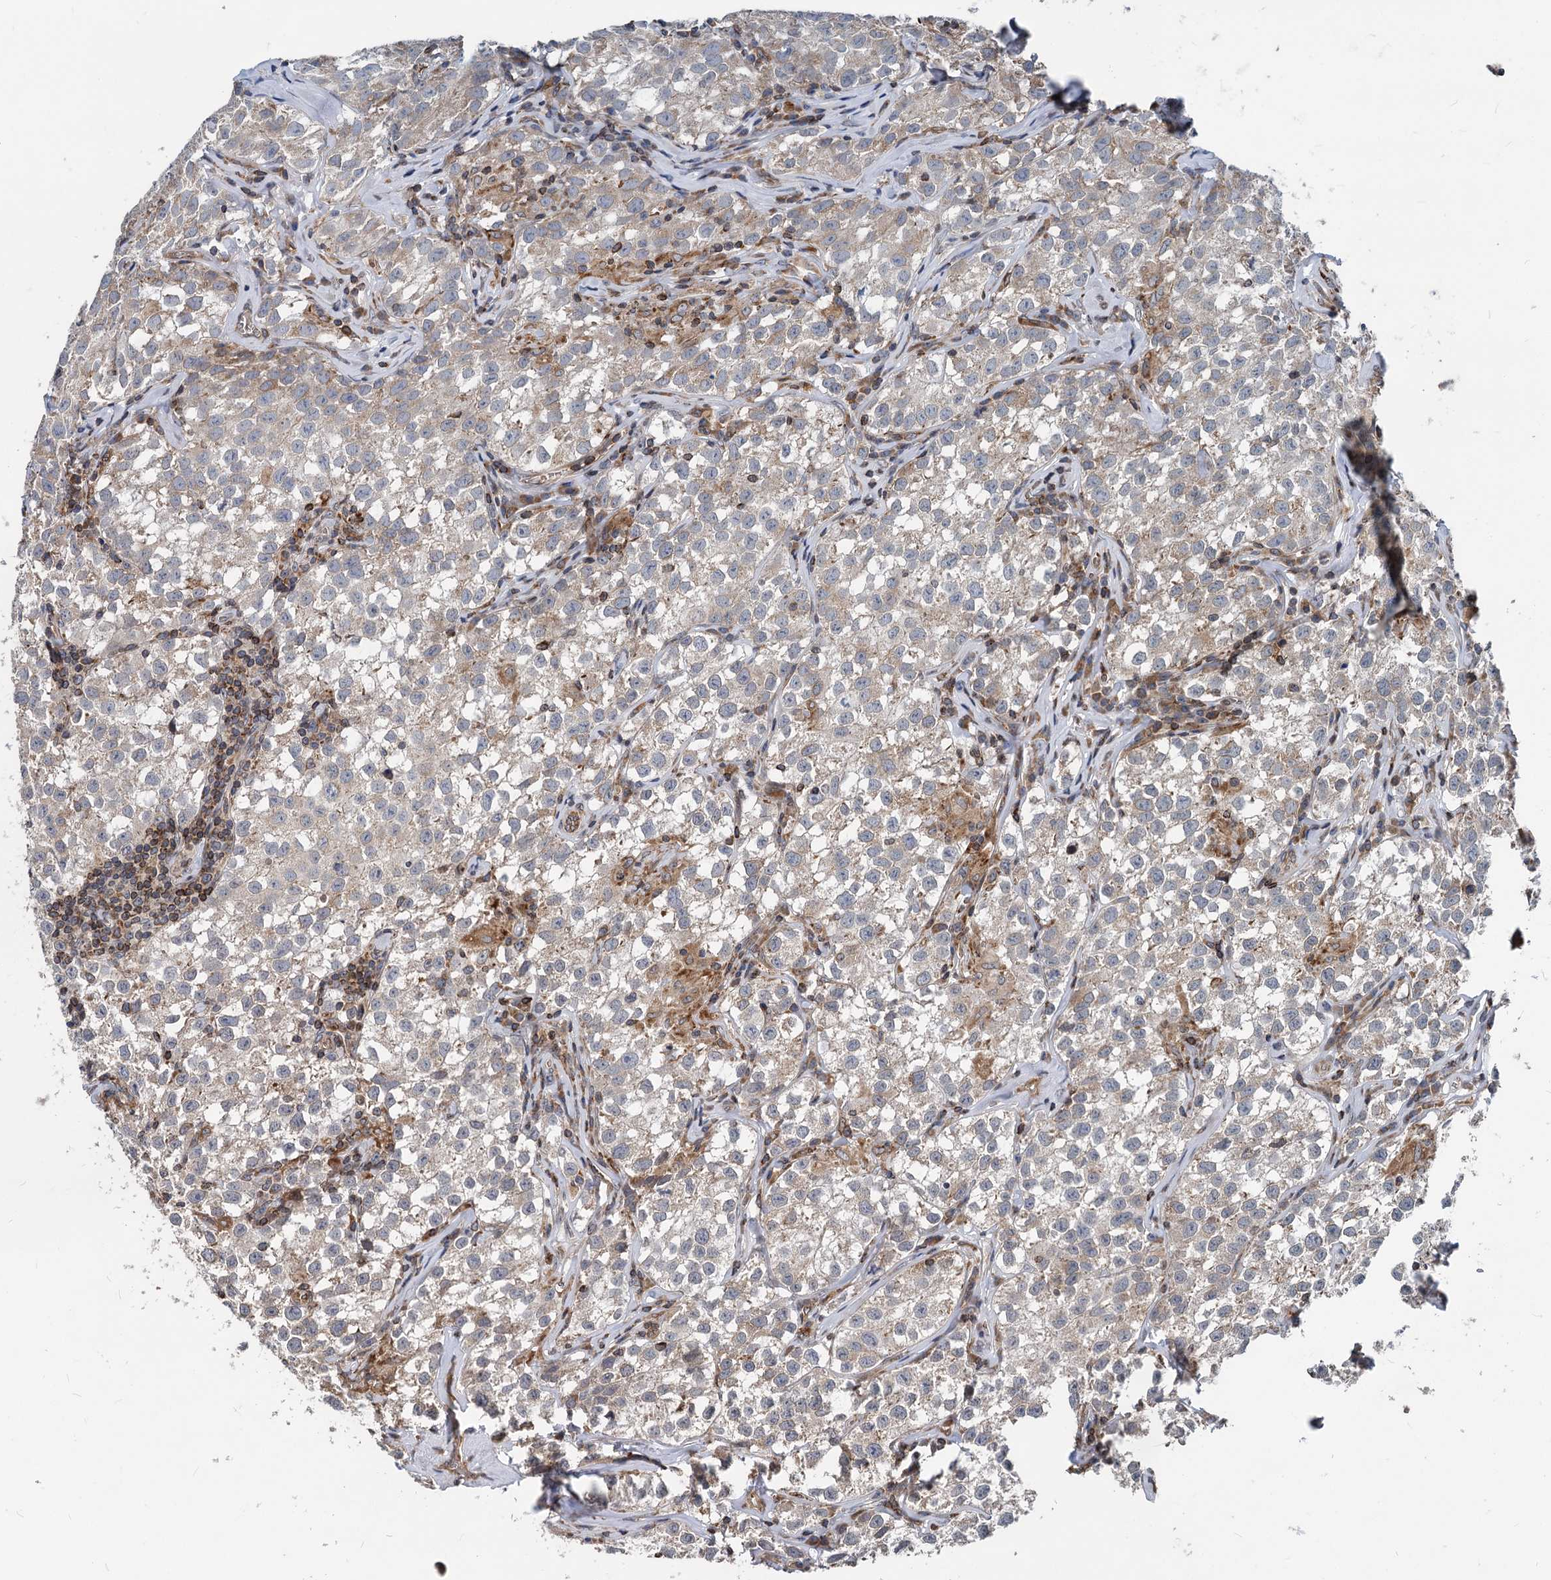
{"staining": {"intensity": "weak", "quantity": "<25%", "location": "cytoplasmic/membranous"}, "tissue": "testis cancer", "cell_type": "Tumor cells", "image_type": "cancer", "snomed": [{"axis": "morphology", "description": "Seminoma, NOS"}, {"axis": "morphology", "description": "Carcinoma, Embryonal, NOS"}, {"axis": "topography", "description": "Testis"}], "caption": "There is no significant staining in tumor cells of testis seminoma. Brightfield microscopy of immunohistochemistry stained with DAB (brown) and hematoxylin (blue), captured at high magnification.", "gene": "STIM1", "patient": {"sex": "male", "age": 43}}